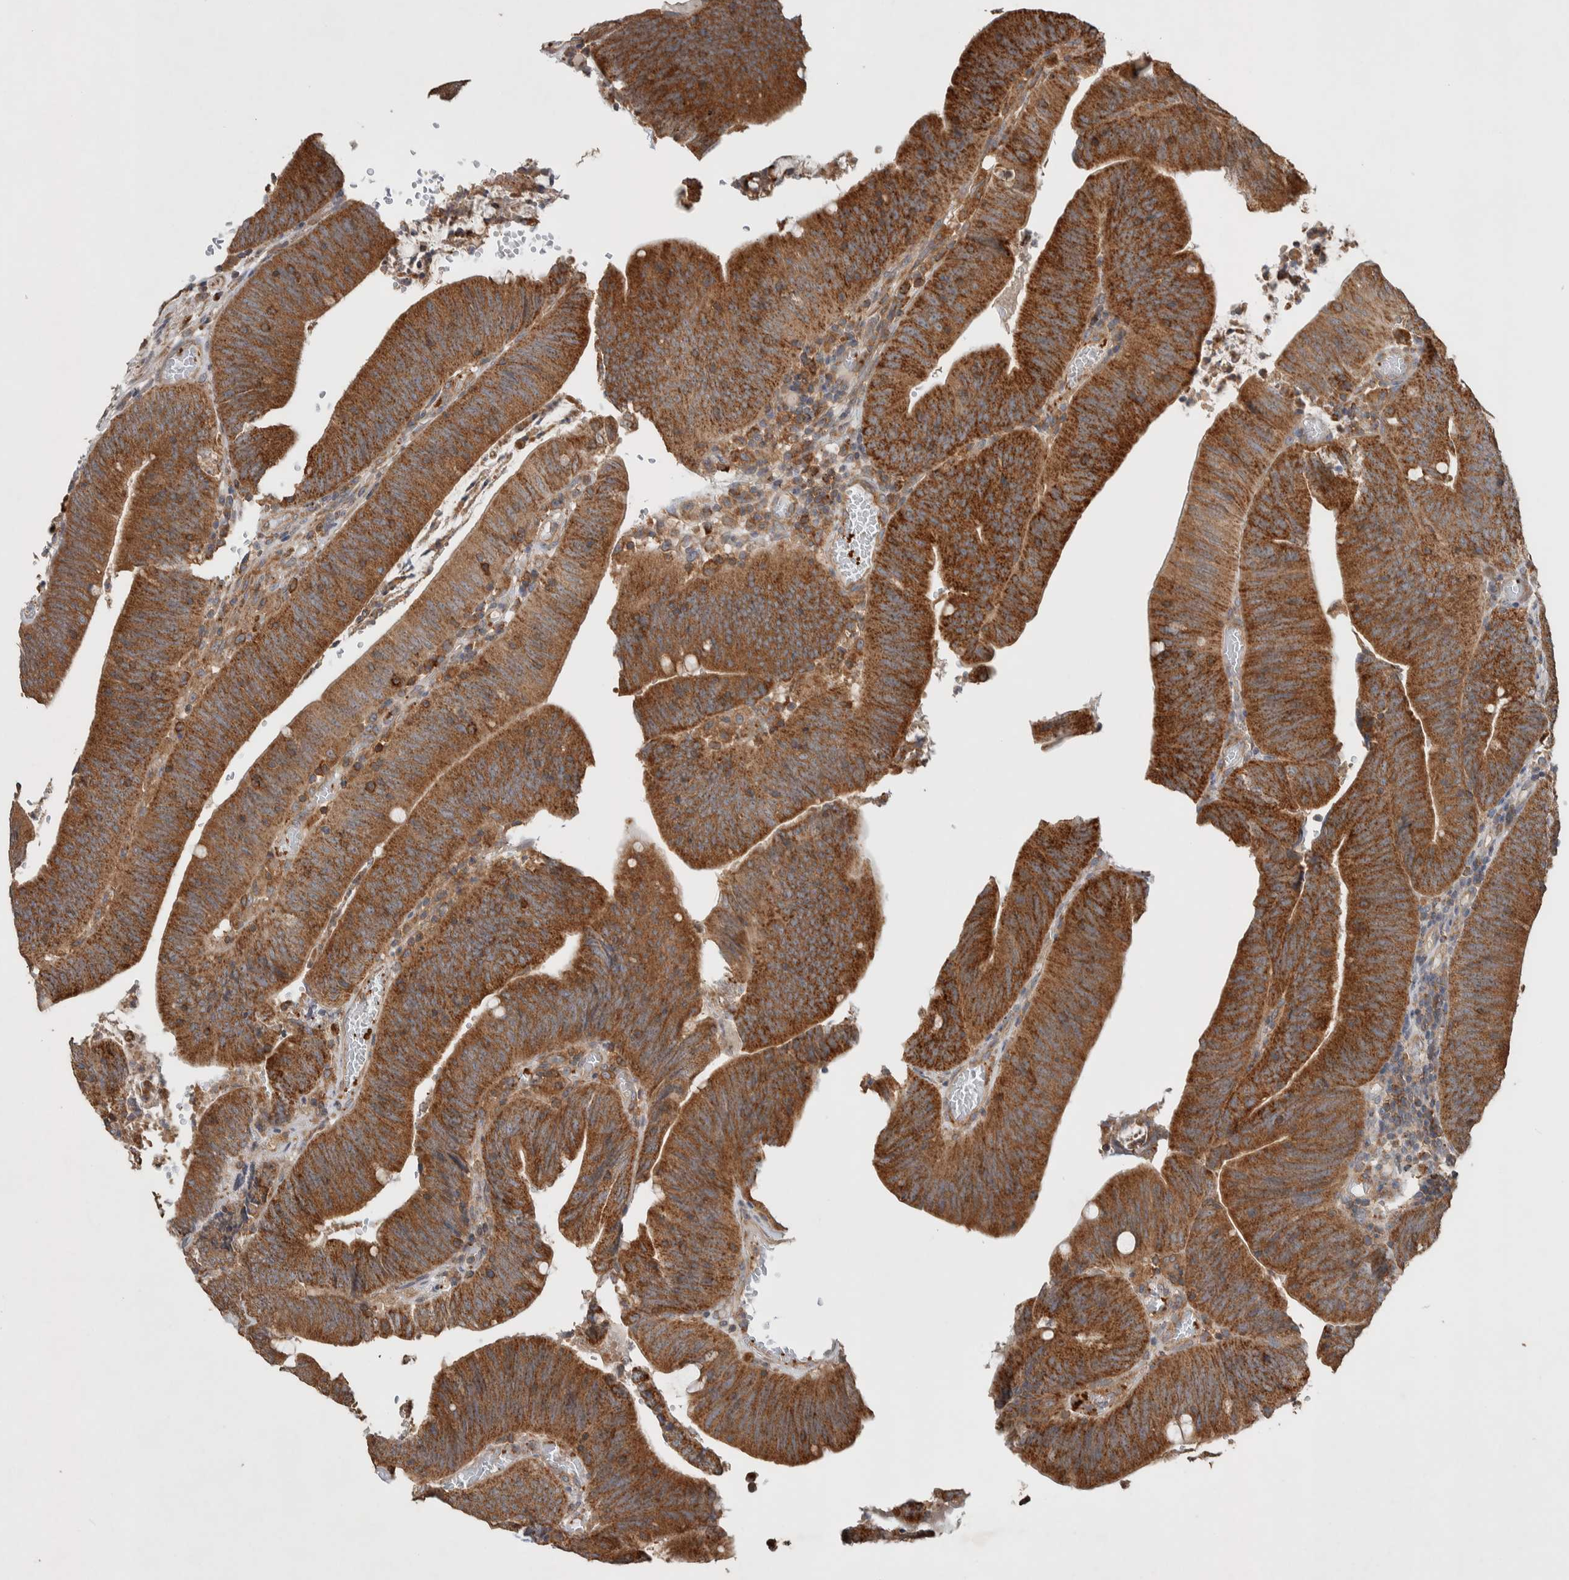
{"staining": {"intensity": "strong", "quantity": ">75%", "location": "cytoplasmic/membranous"}, "tissue": "colorectal cancer", "cell_type": "Tumor cells", "image_type": "cancer", "snomed": [{"axis": "morphology", "description": "Normal tissue, NOS"}, {"axis": "morphology", "description": "Adenocarcinoma, NOS"}, {"axis": "topography", "description": "Rectum"}], "caption": "Immunohistochemical staining of human colorectal cancer (adenocarcinoma) demonstrates high levels of strong cytoplasmic/membranous expression in about >75% of tumor cells.", "gene": "DEPTOR", "patient": {"sex": "female", "age": 66}}